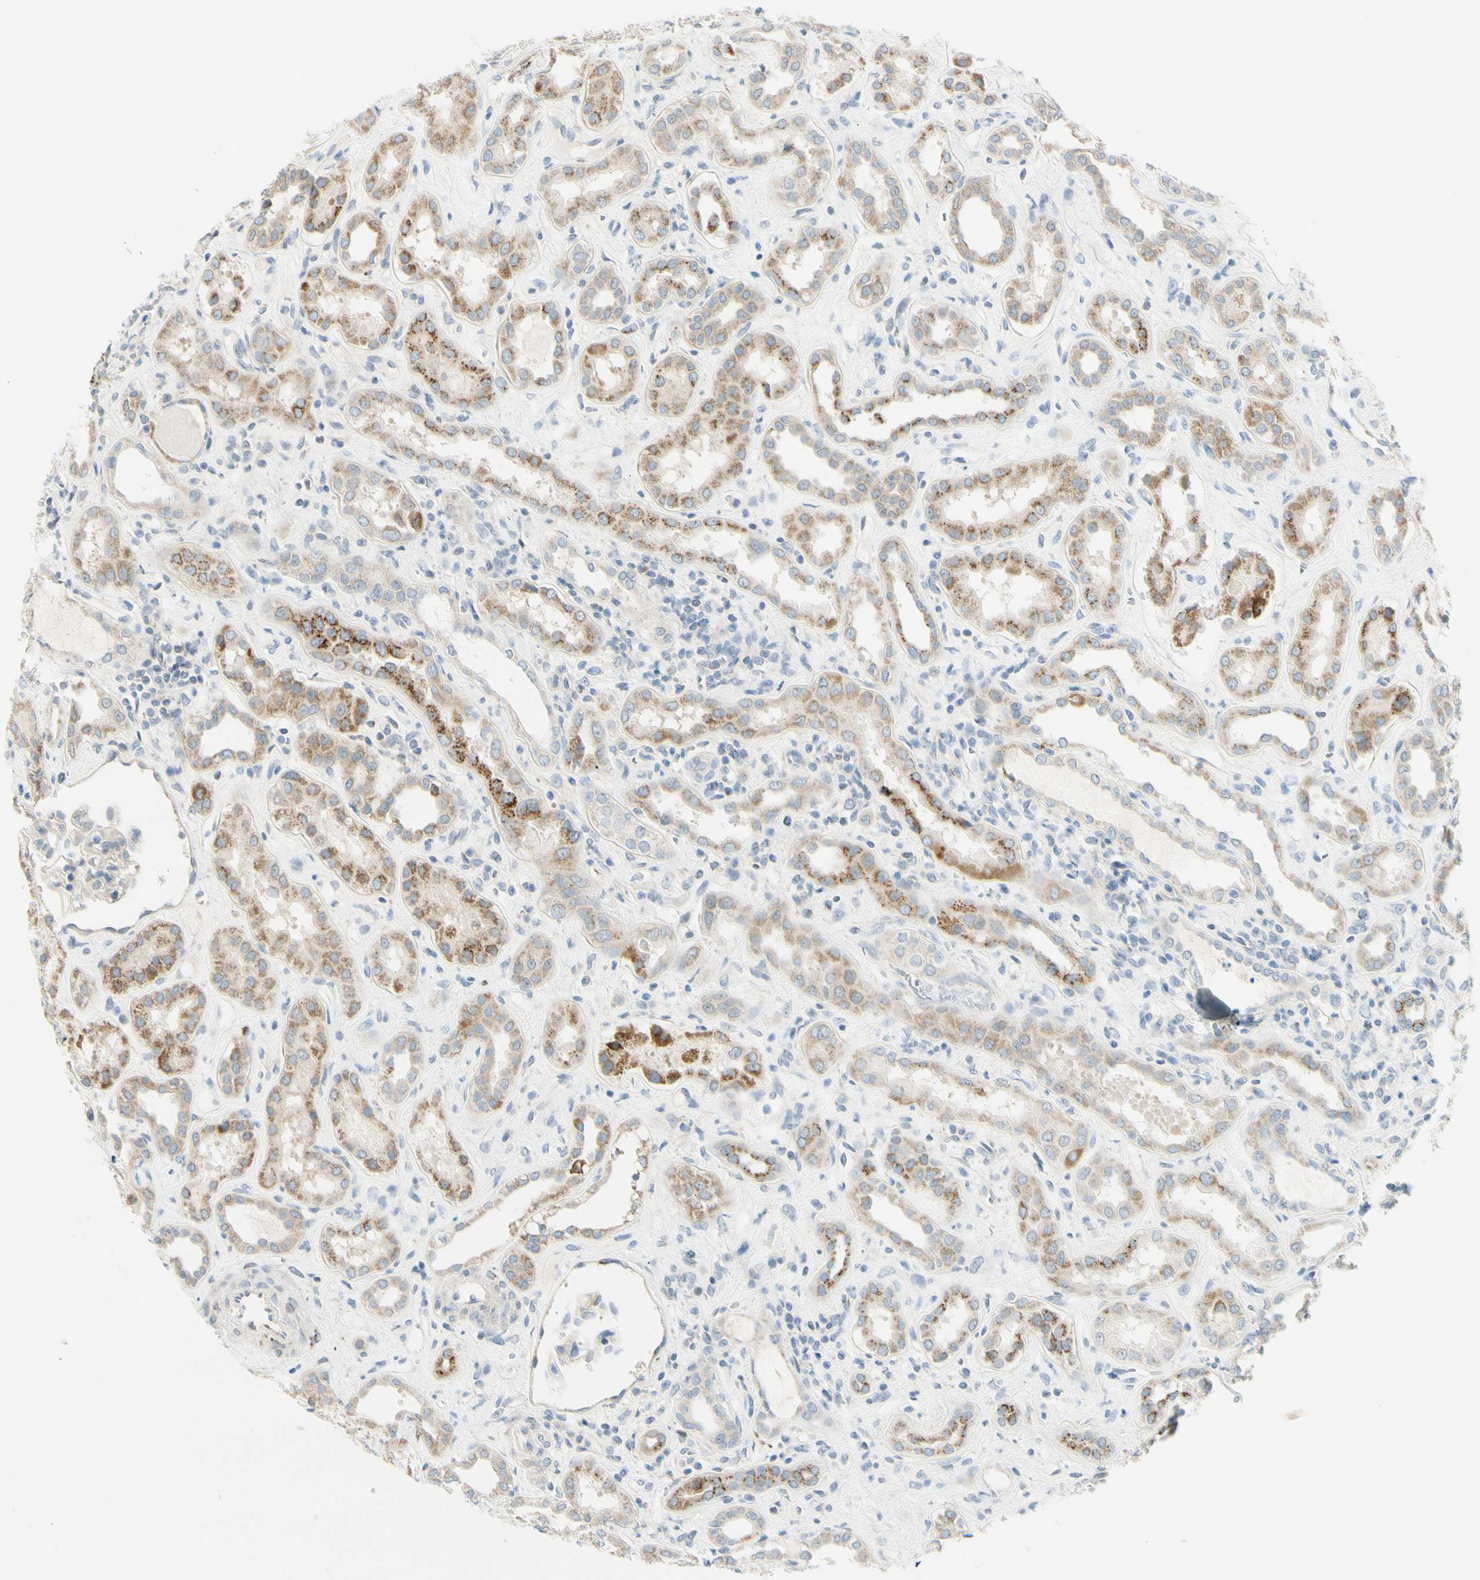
{"staining": {"intensity": "negative", "quantity": "none", "location": "none"}, "tissue": "kidney", "cell_type": "Cells in glomeruli", "image_type": "normal", "snomed": [{"axis": "morphology", "description": "Normal tissue, NOS"}, {"axis": "topography", "description": "Kidney"}], "caption": "DAB immunohistochemical staining of unremarkable kidney displays no significant positivity in cells in glomeruli. (Immunohistochemistry, brightfield microscopy, high magnification).", "gene": "GALNT5", "patient": {"sex": "male", "age": 59}}